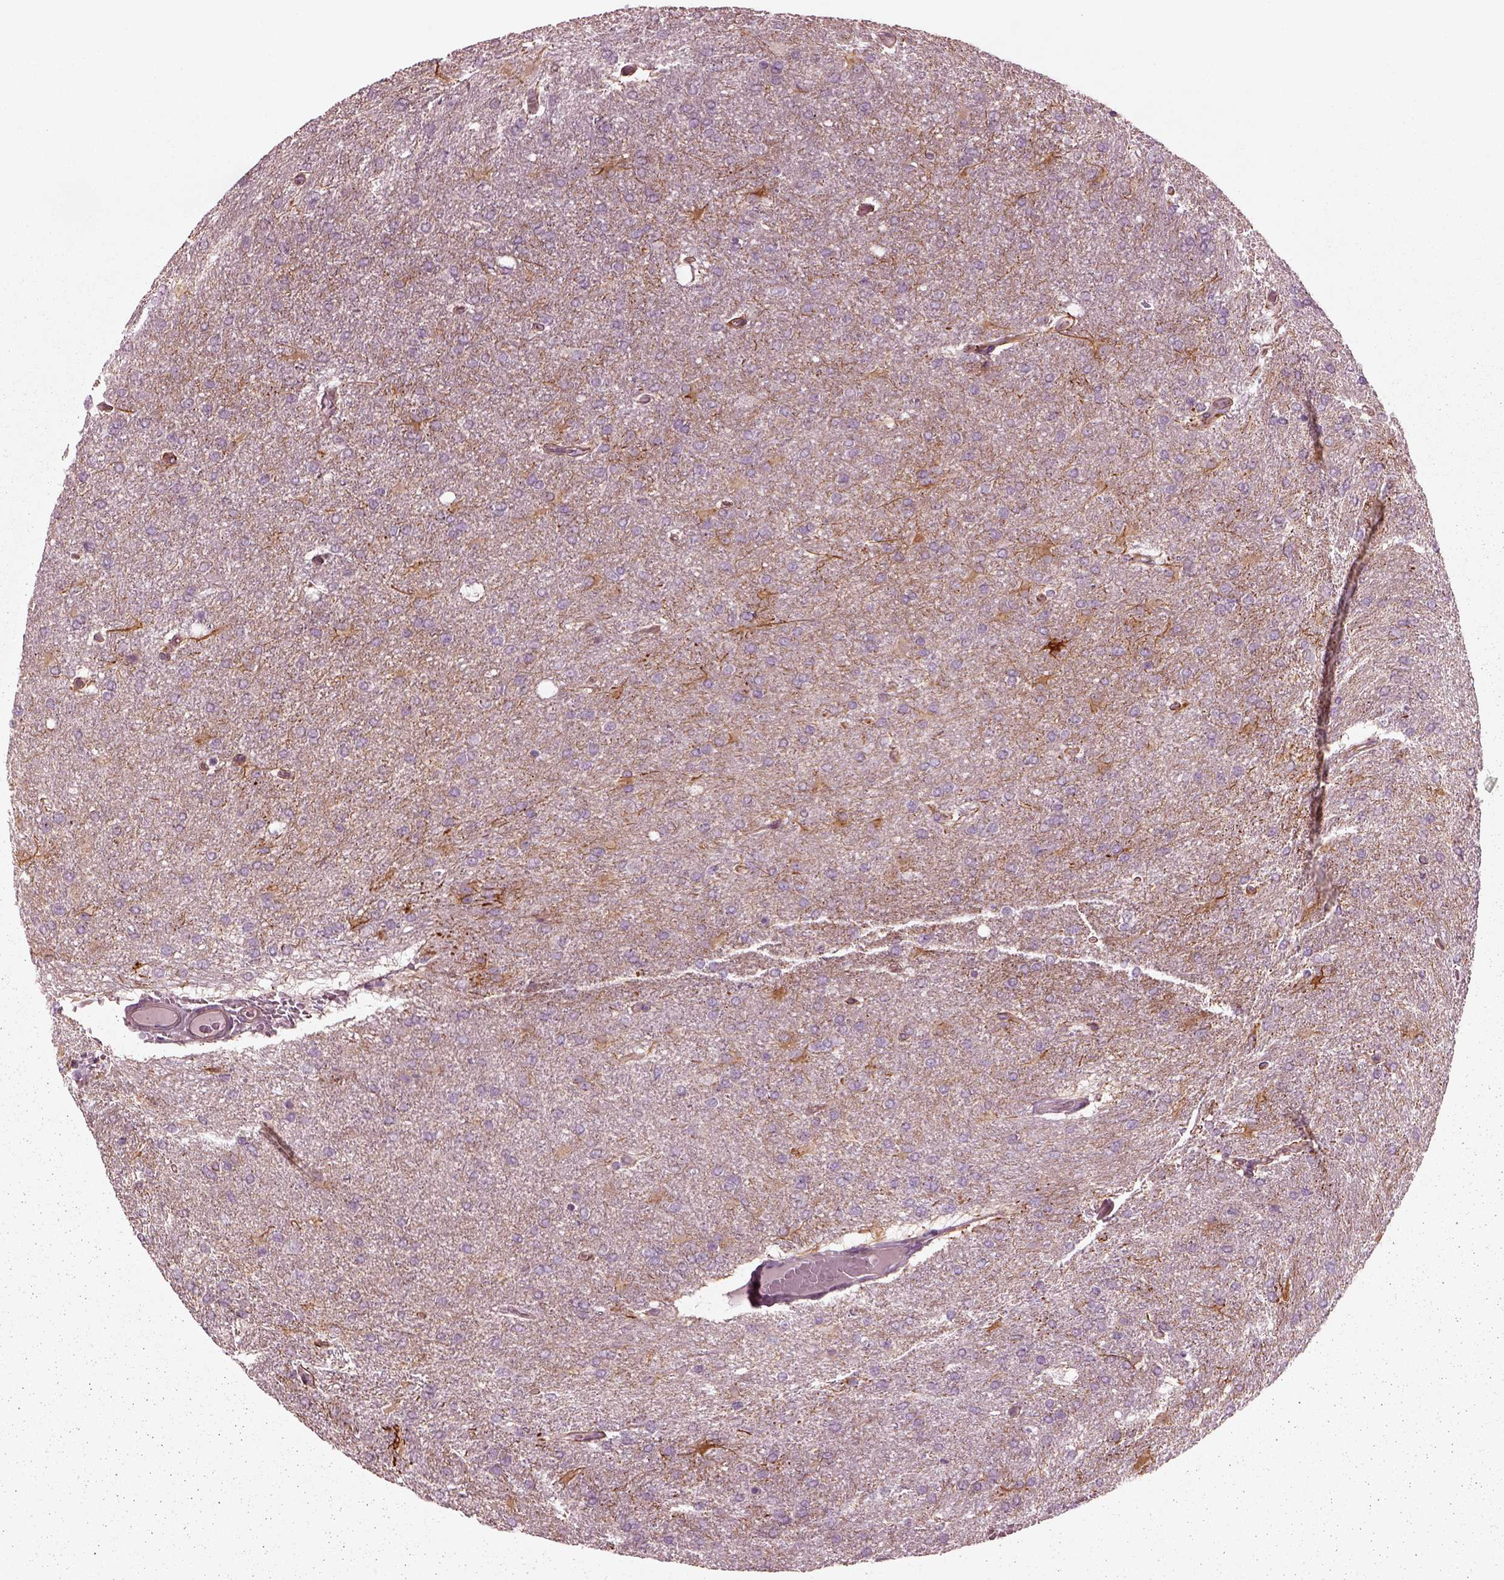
{"staining": {"intensity": "negative", "quantity": "none", "location": "none"}, "tissue": "glioma", "cell_type": "Tumor cells", "image_type": "cancer", "snomed": [{"axis": "morphology", "description": "Glioma, malignant, High grade"}, {"axis": "topography", "description": "Cerebral cortex"}], "caption": "There is no significant positivity in tumor cells of malignant glioma (high-grade).", "gene": "KIF6", "patient": {"sex": "male", "age": 70}}